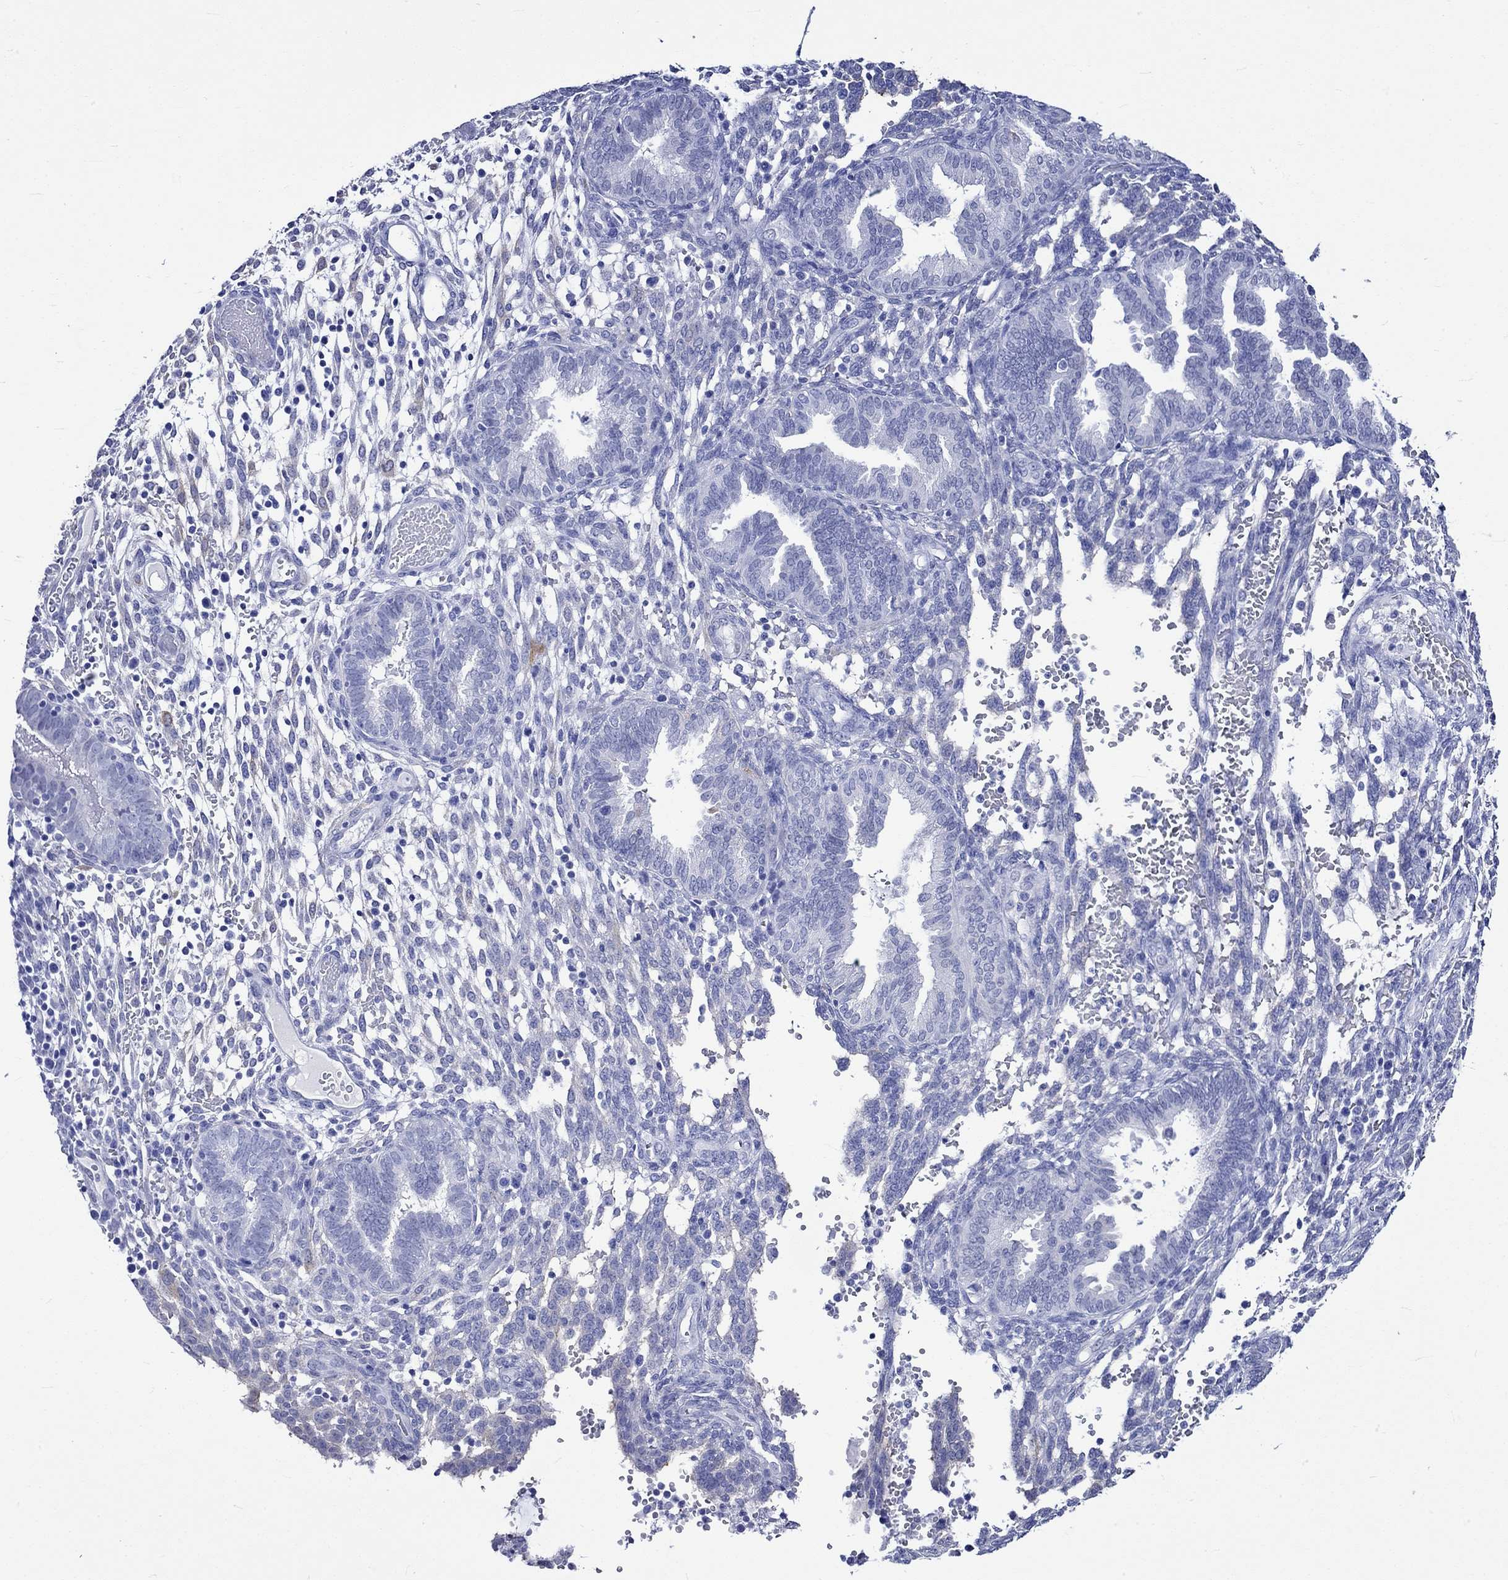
{"staining": {"intensity": "negative", "quantity": "none", "location": "none"}, "tissue": "endometrium", "cell_type": "Cells in endometrial stroma", "image_type": "normal", "snomed": [{"axis": "morphology", "description": "Normal tissue, NOS"}, {"axis": "topography", "description": "Endometrium"}], "caption": "A photomicrograph of endometrium stained for a protein exhibits no brown staining in cells in endometrial stroma. Brightfield microscopy of immunohistochemistry stained with DAB (3,3'-diaminobenzidine) (brown) and hematoxylin (blue), captured at high magnification.", "gene": "CRYAB", "patient": {"sex": "female", "age": 42}}